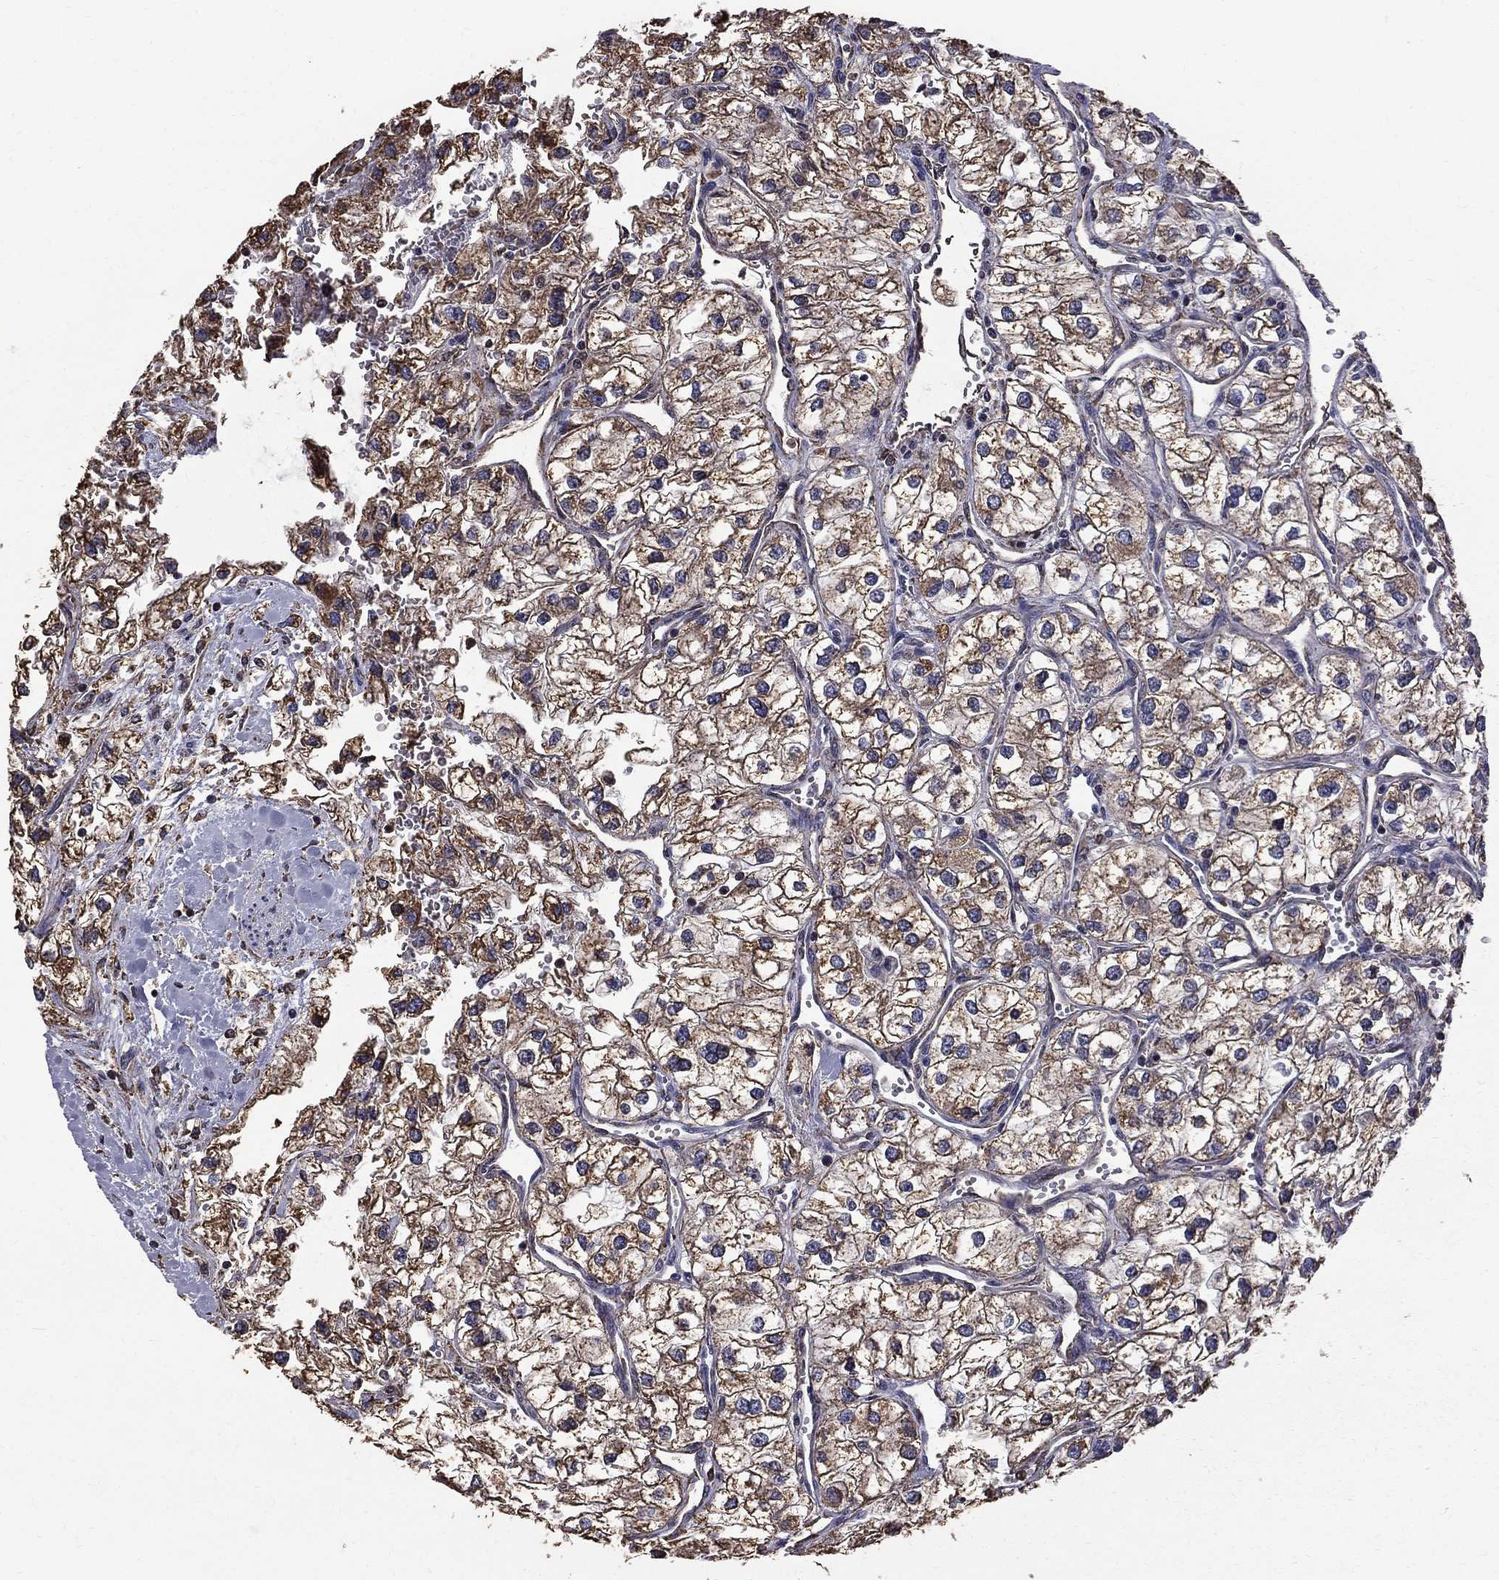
{"staining": {"intensity": "moderate", "quantity": "25%-75%", "location": "cytoplasmic/membranous"}, "tissue": "renal cancer", "cell_type": "Tumor cells", "image_type": "cancer", "snomed": [{"axis": "morphology", "description": "Adenocarcinoma, NOS"}, {"axis": "topography", "description": "Kidney"}], "caption": "Renal cancer stained for a protein shows moderate cytoplasmic/membranous positivity in tumor cells. (DAB IHC with brightfield microscopy, high magnification).", "gene": "HSPB2", "patient": {"sex": "male", "age": 59}}